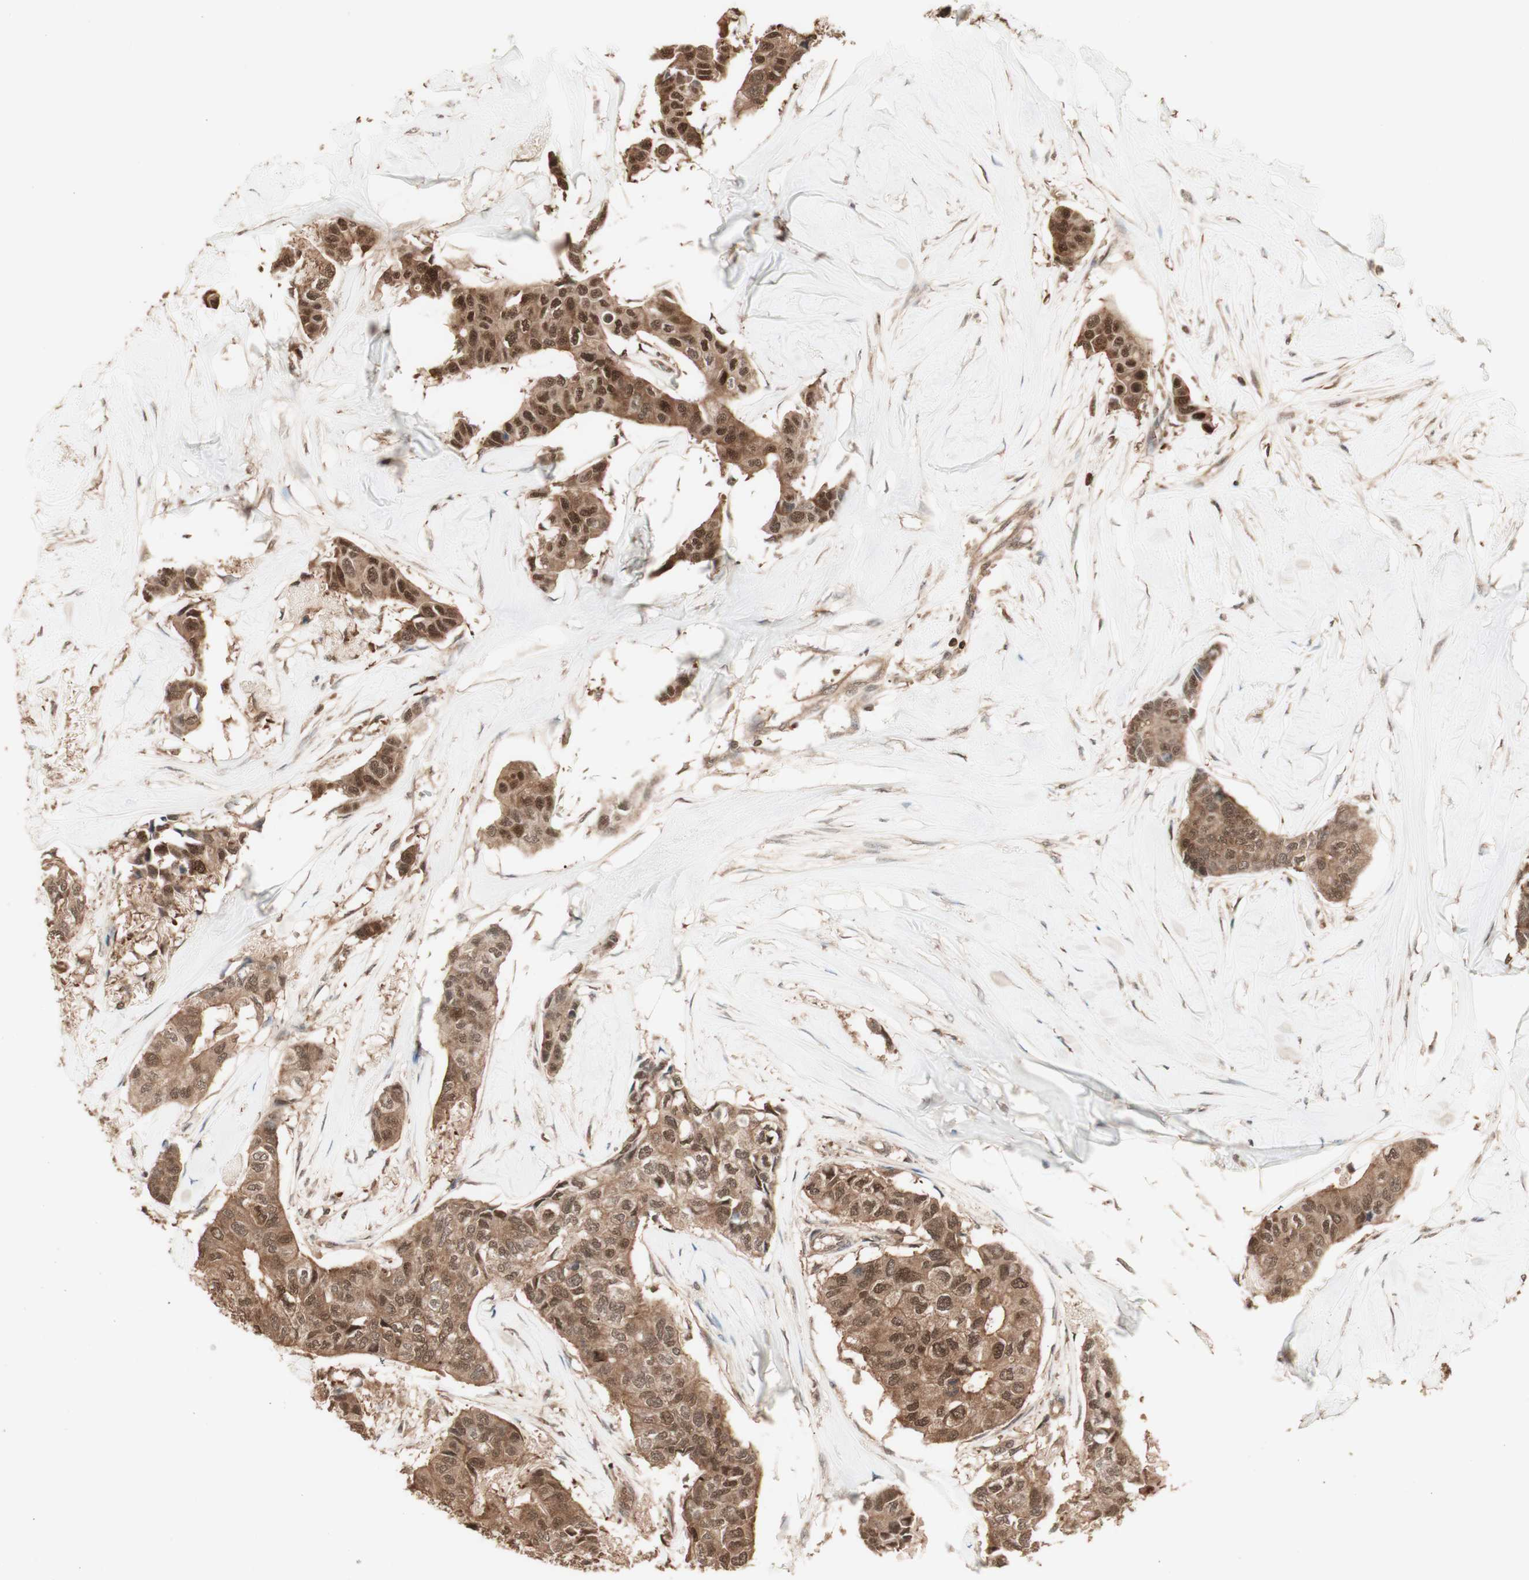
{"staining": {"intensity": "moderate", "quantity": ">75%", "location": "cytoplasmic/membranous,nuclear"}, "tissue": "breast cancer", "cell_type": "Tumor cells", "image_type": "cancer", "snomed": [{"axis": "morphology", "description": "Duct carcinoma"}, {"axis": "topography", "description": "Breast"}], "caption": "Moderate cytoplasmic/membranous and nuclear expression for a protein is identified in about >75% of tumor cells of infiltrating ductal carcinoma (breast) using immunohistochemistry.", "gene": "YWHAB", "patient": {"sex": "female", "age": 80}}